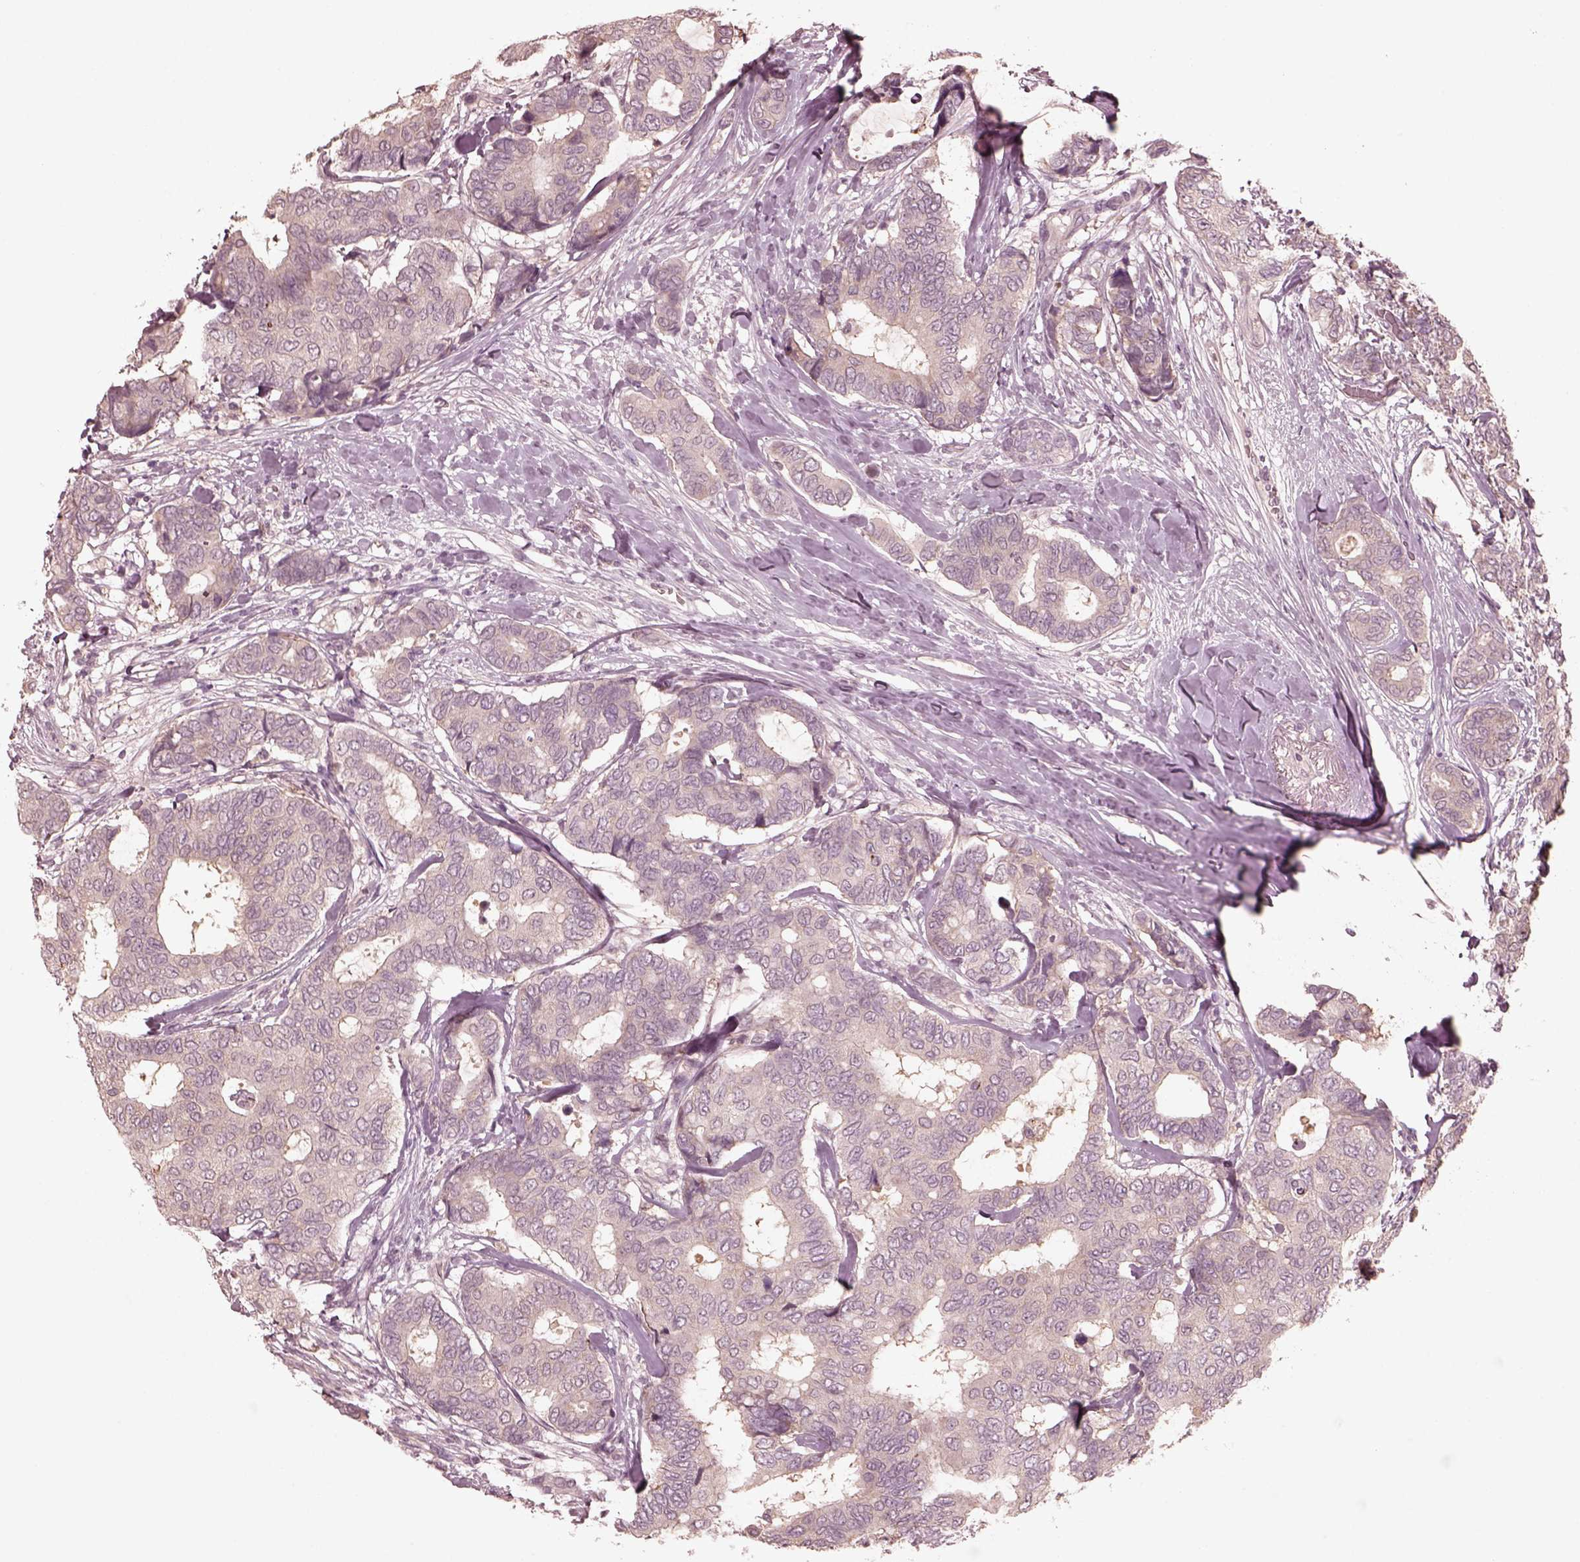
{"staining": {"intensity": "negative", "quantity": "none", "location": "none"}, "tissue": "breast cancer", "cell_type": "Tumor cells", "image_type": "cancer", "snomed": [{"axis": "morphology", "description": "Duct carcinoma"}, {"axis": "topography", "description": "Breast"}], "caption": "Tumor cells are negative for brown protein staining in breast cancer.", "gene": "VWA5B1", "patient": {"sex": "female", "age": 75}}